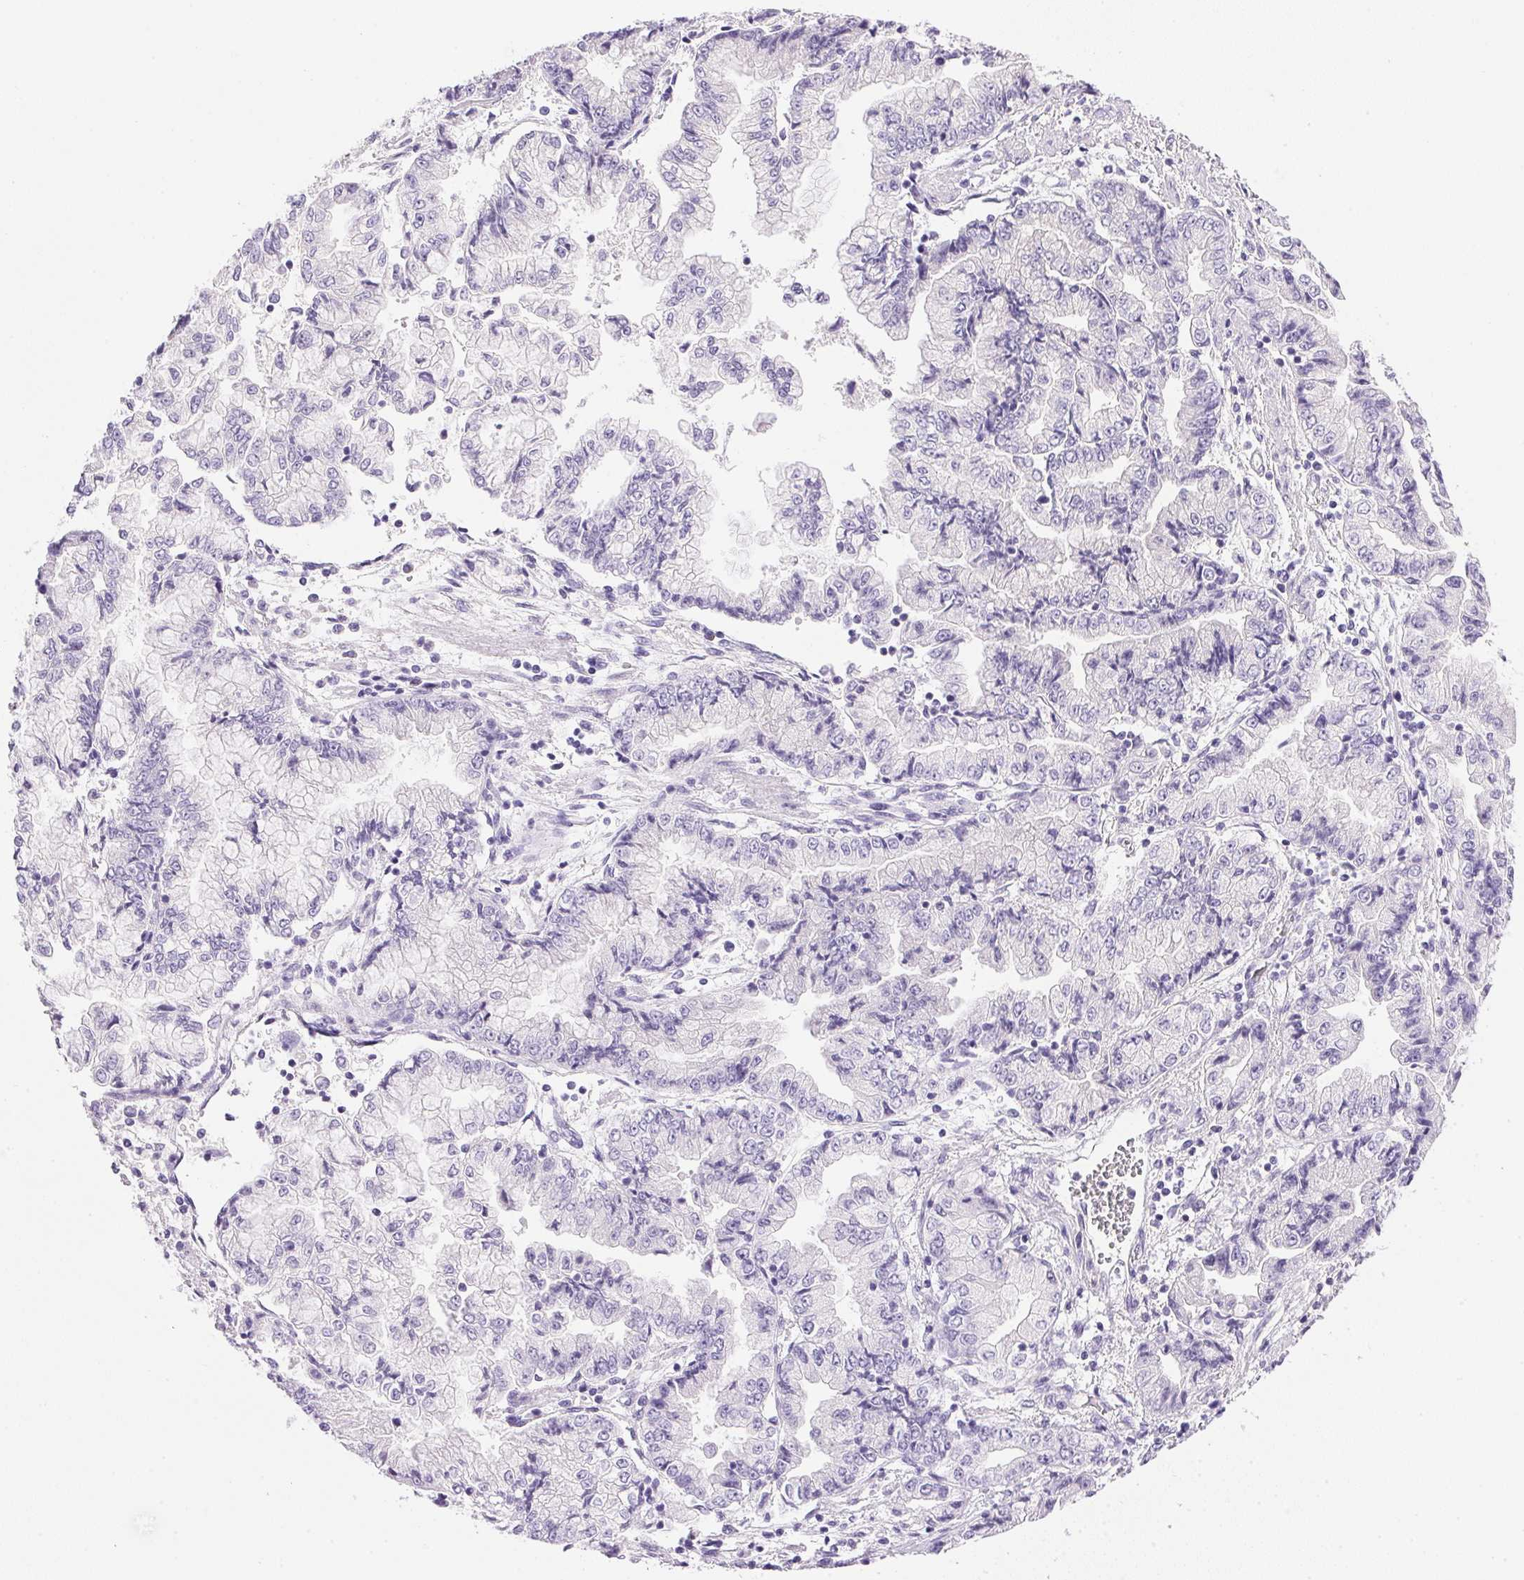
{"staining": {"intensity": "negative", "quantity": "none", "location": "none"}, "tissue": "stomach cancer", "cell_type": "Tumor cells", "image_type": "cancer", "snomed": [{"axis": "morphology", "description": "Adenocarcinoma, NOS"}, {"axis": "topography", "description": "Stomach, upper"}], "caption": "A micrograph of stomach adenocarcinoma stained for a protein shows no brown staining in tumor cells.", "gene": "ATP6V0A4", "patient": {"sex": "female", "age": 74}}